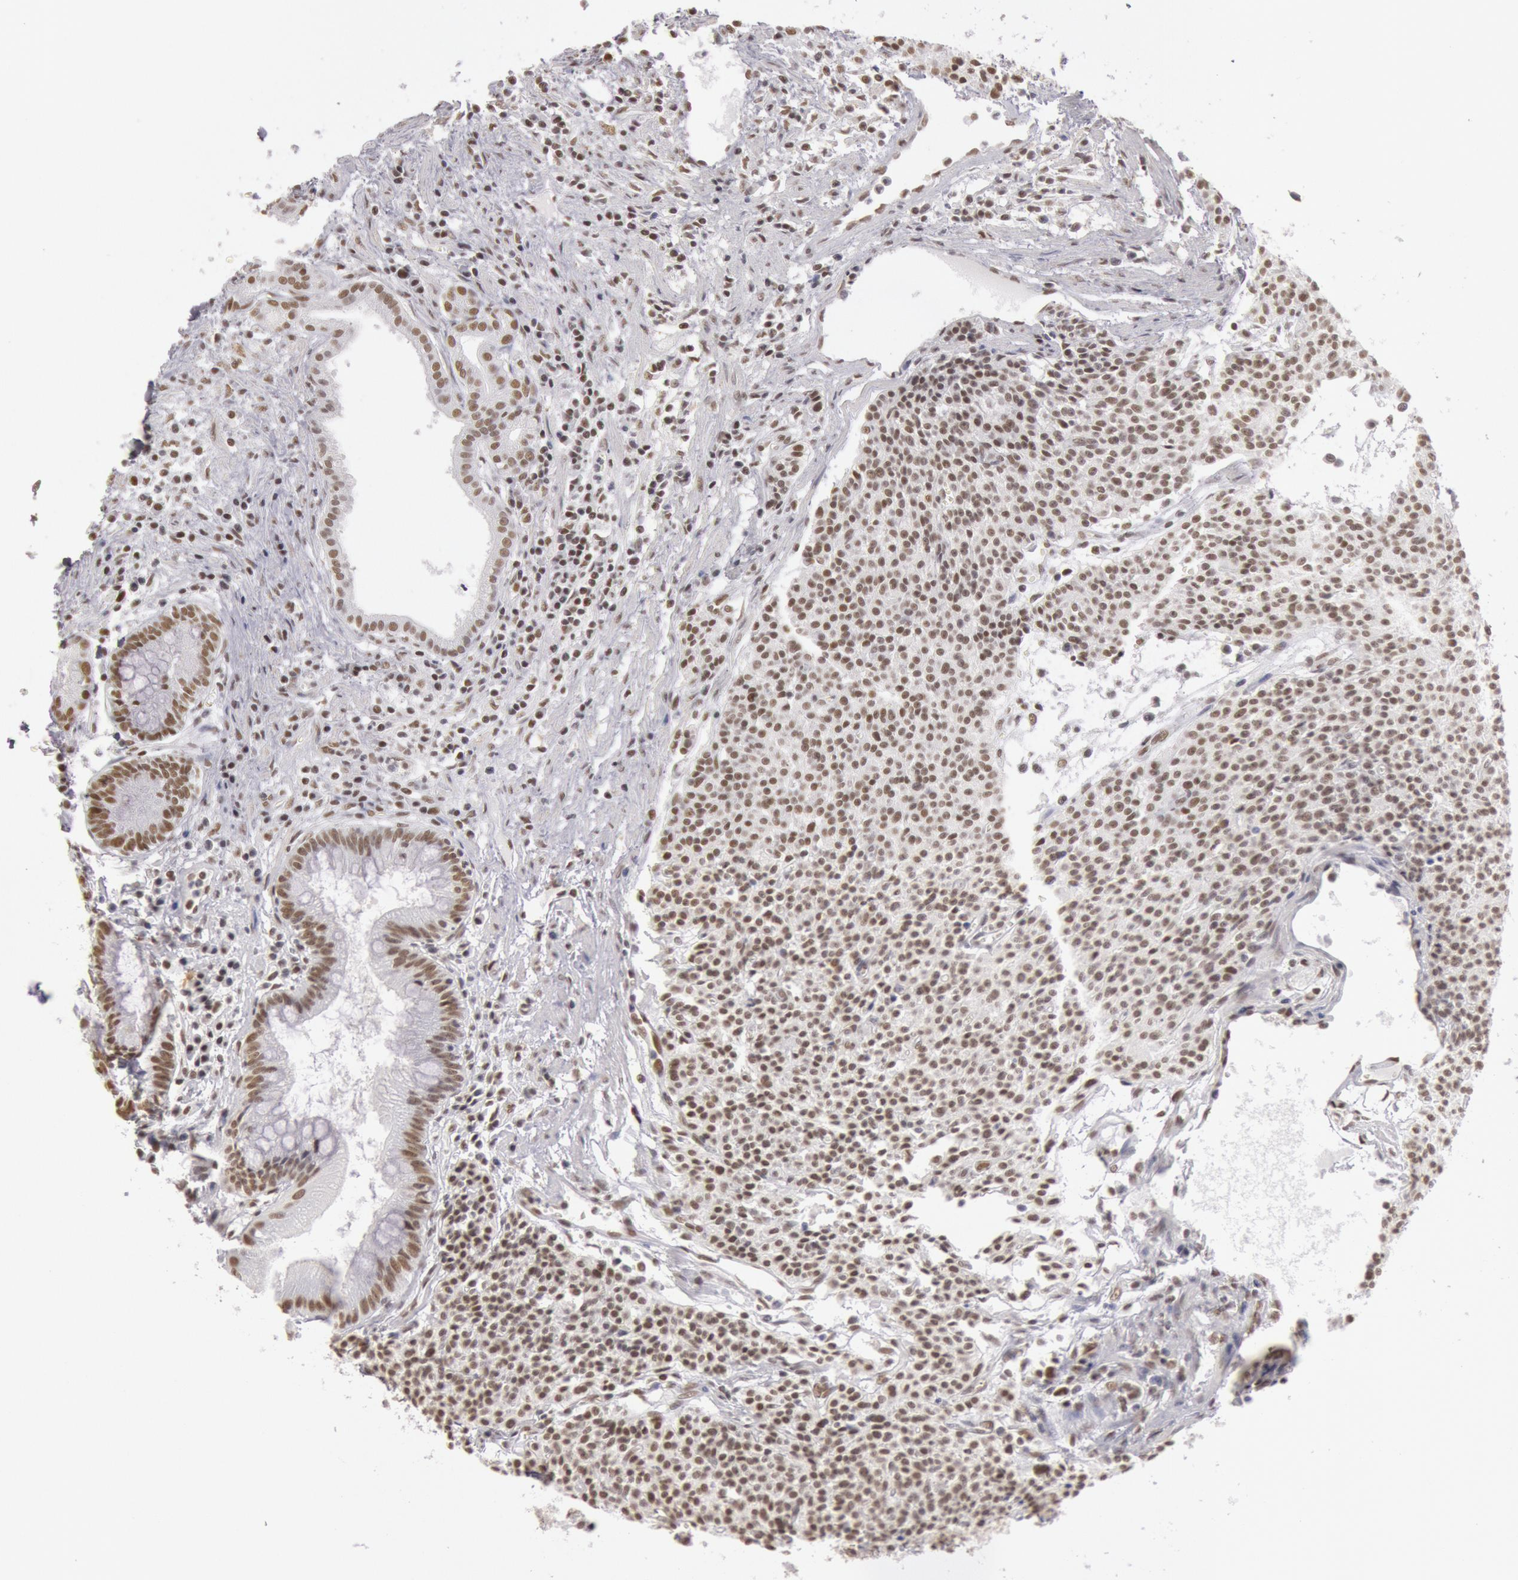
{"staining": {"intensity": "moderate", "quantity": ">75%", "location": "nuclear"}, "tissue": "carcinoid", "cell_type": "Tumor cells", "image_type": "cancer", "snomed": [{"axis": "morphology", "description": "Carcinoid, malignant, NOS"}, {"axis": "topography", "description": "Stomach"}], "caption": "Immunohistochemistry (DAB) staining of human carcinoid displays moderate nuclear protein expression in approximately >75% of tumor cells. (IHC, brightfield microscopy, high magnification).", "gene": "ESS2", "patient": {"sex": "female", "age": 76}}